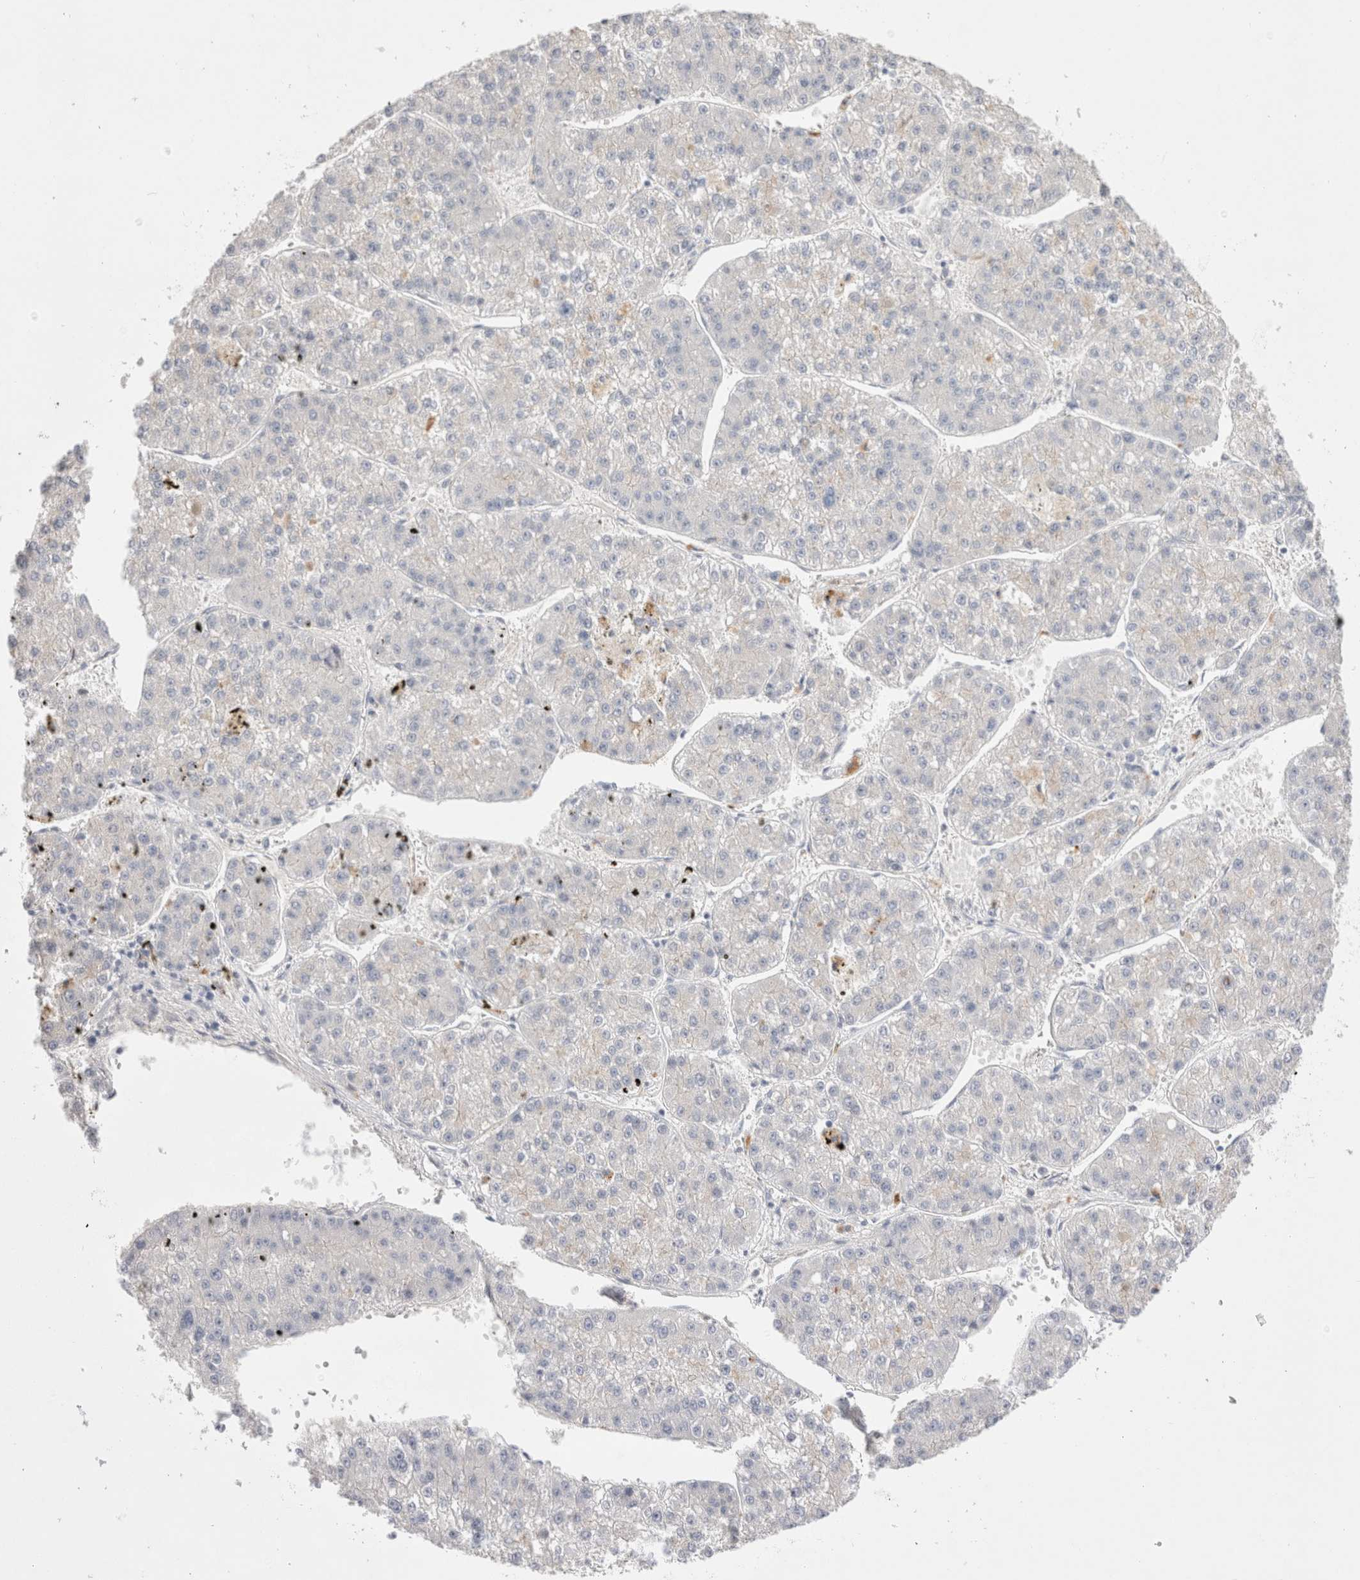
{"staining": {"intensity": "negative", "quantity": "none", "location": "none"}, "tissue": "liver cancer", "cell_type": "Tumor cells", "image_type": "cancer", "snomed": [{"axis": "morphology", "description": "Carcinoma, Hepatocellular, NOS"}, {"axis": "topography", "description": "Liver"}], "caption": "Tumor cells show no significant staining in hepatocellular carcinoma (liver).", "gene": "HPGDS", "patient": {"sex": "female", "age": 73}}